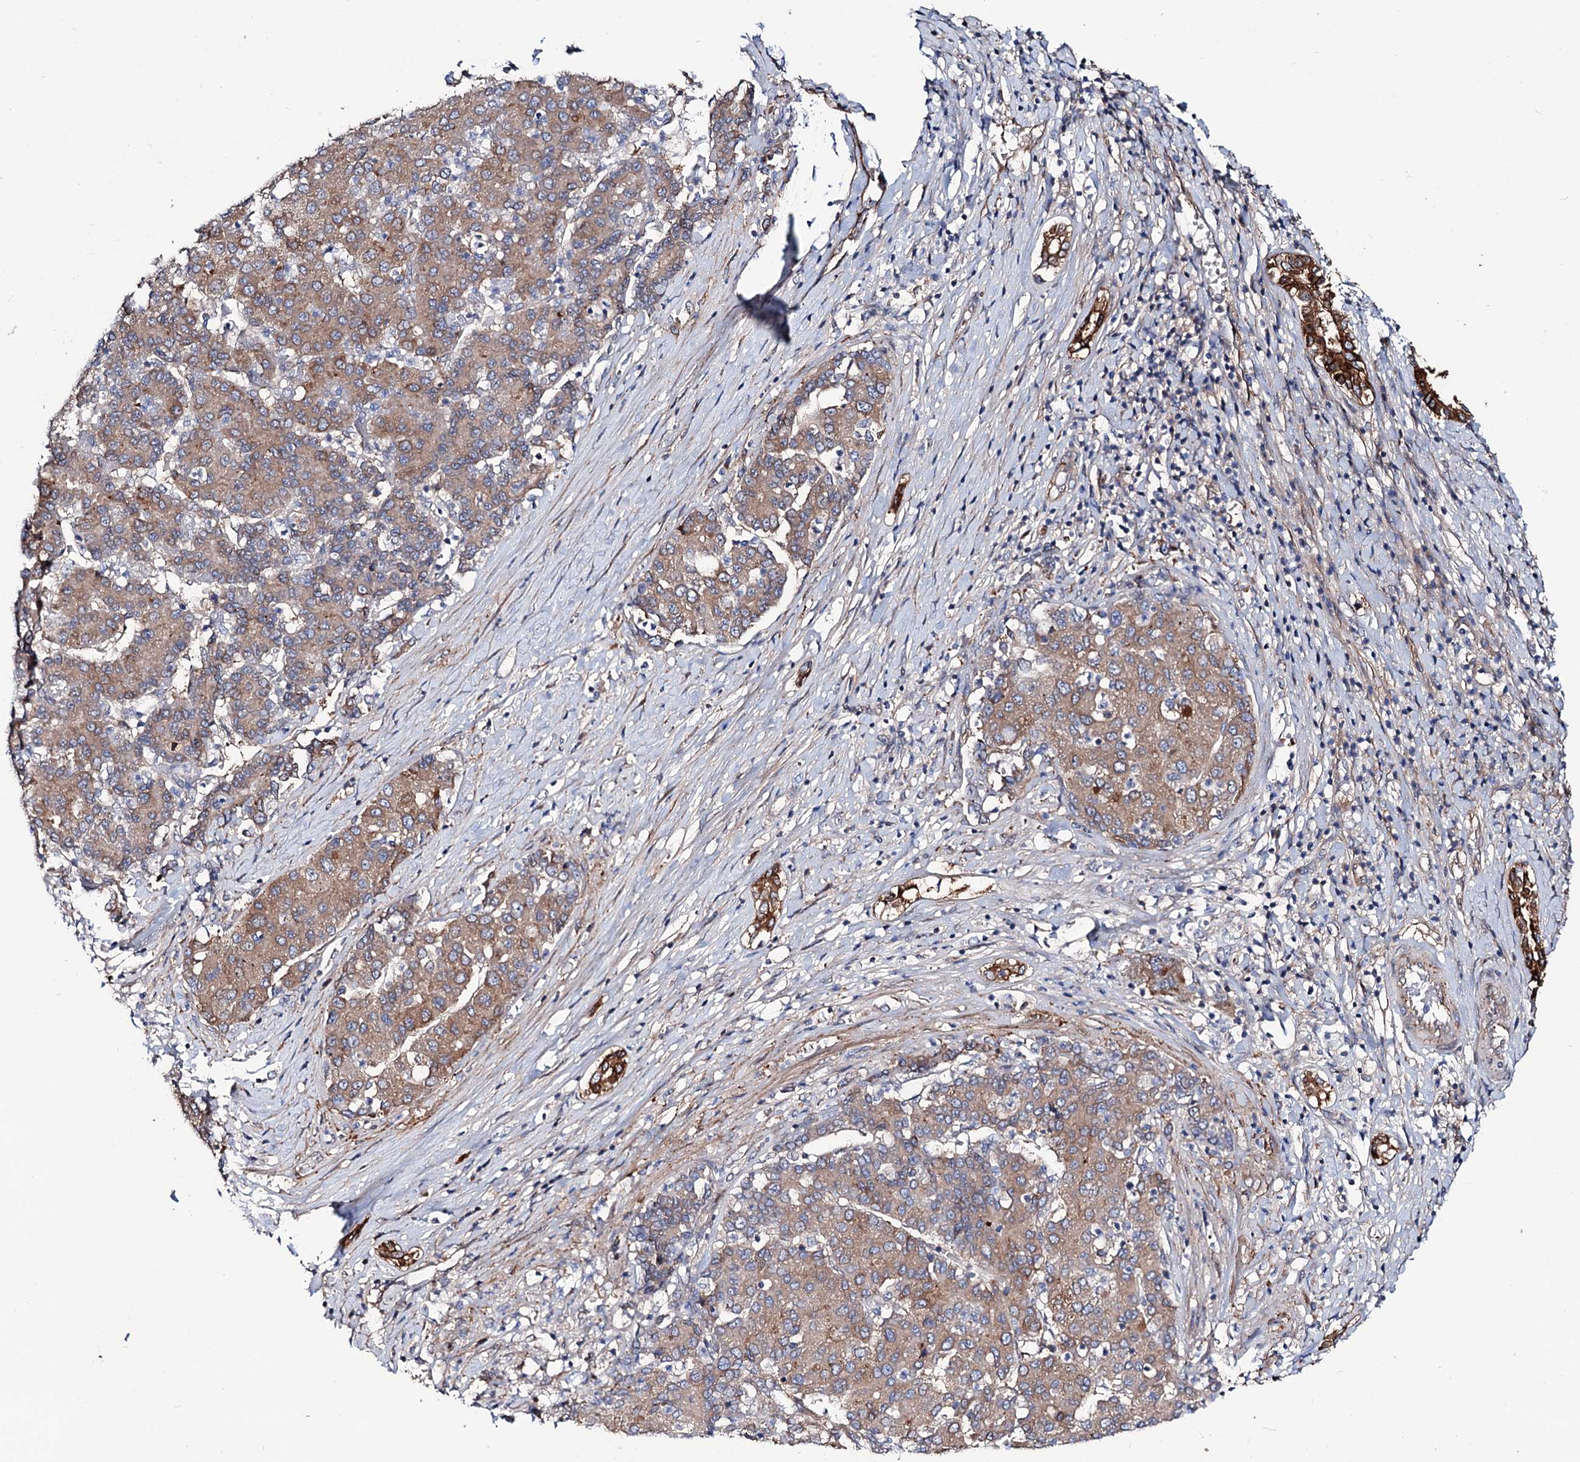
{"staining": {"intensity": "moderate", "quantity": "25%-75%", "location": "cytoplasmic/membranous"}, "tissue": "liver cancer", "cell_type": "Tumor cells", "image_type": "cancer", "snomed": [{"axis": "morphology", "description": "Carcinoma, Hepatocellular, NOS"}, {"axis": "topography", "description": "Liver"}], "caption": "A histopathology image of hepatocellular carcinoma (liver) stained for a protein displays moderate cytoplasmic/membranous brown staining in tumor cells.", "gene": "PTDSS2", "patient": {"sex": "male", "age": 65}}